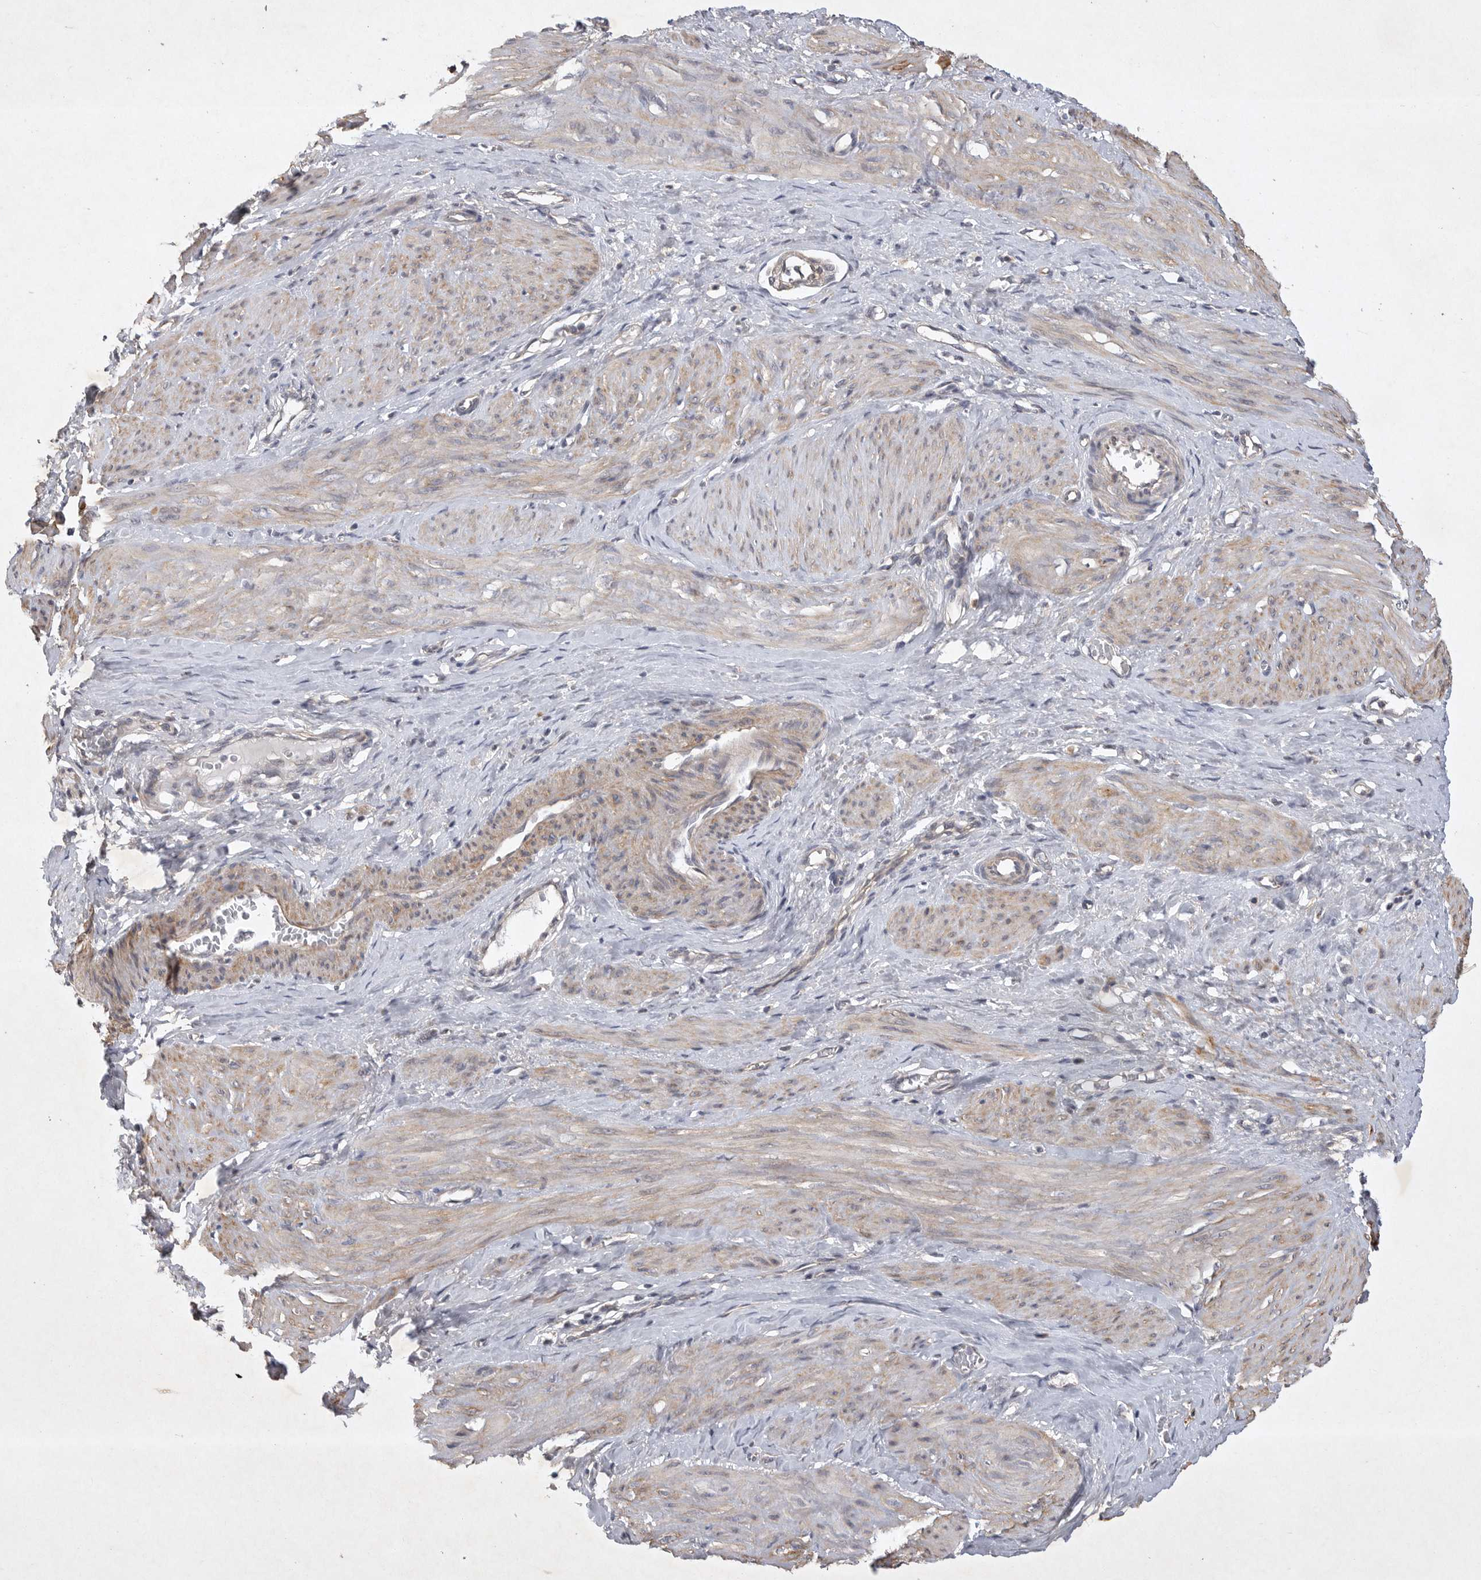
{"staining": {"intensity": "moderate", "quantity": ">75%", "location": "cytoplasmic/membranous"}, "tissue": "smooth muscle", "cell_type": "Smooth muscle cells", "image_type": "normal", "snomed": [{"axis": "morphology", "description": "Normal tissue, NOS"}, {"axis": "topography", "description": "Endometrium"}], "caption": "Brown immunohistochemical staining in normal human smooth muscle exhibits moderate cytoplasmic/membranous expression in about >75% of smooth muscle cells. (Stains: DAB in brown, nuclei in blue, Microscopy: brightfield microscopy at high magnification).", "gene": "EDEM3", "patient": {"sex": "female", "age": 33}}